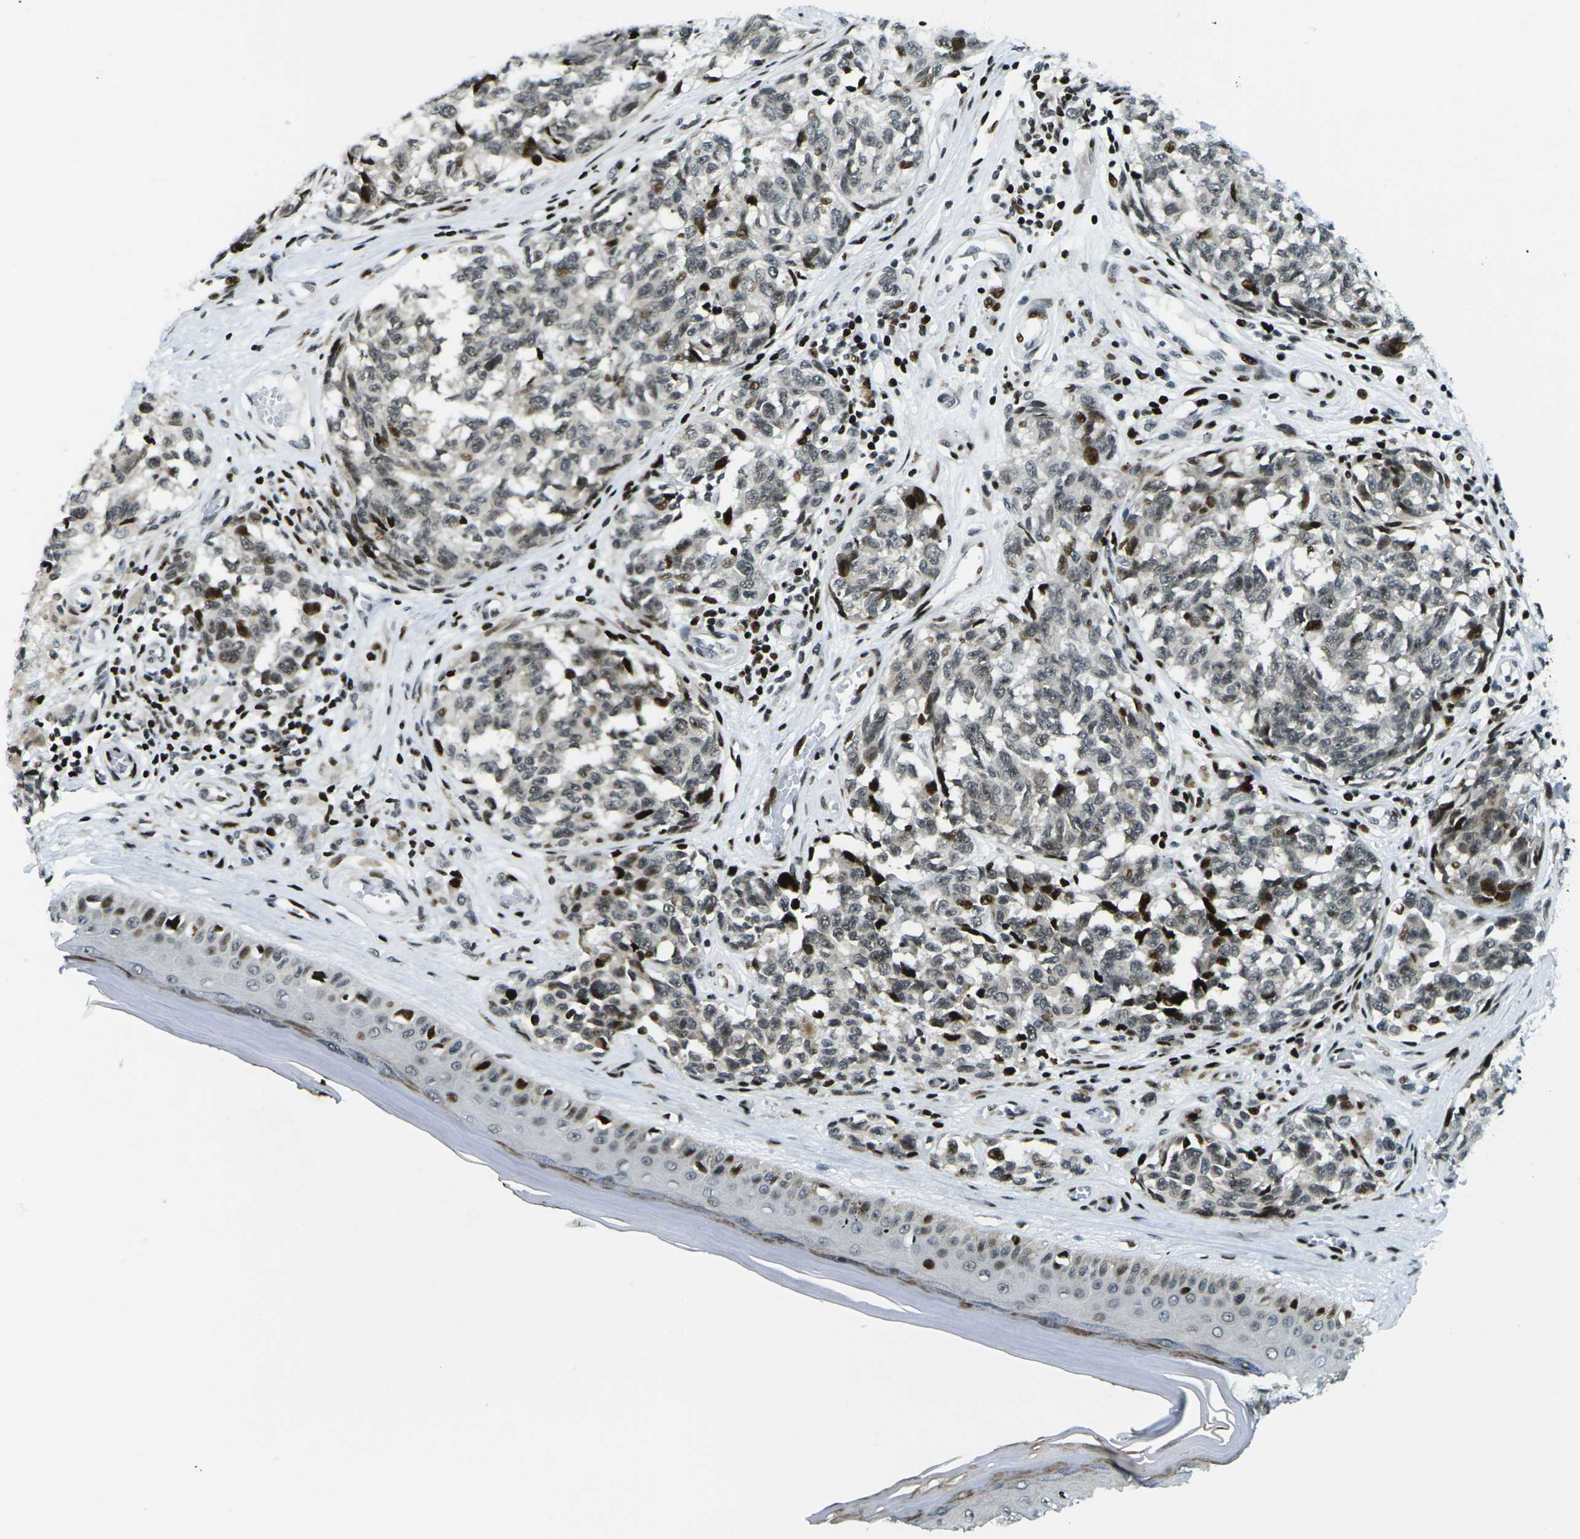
{"staining": {"intensity": "moderate", "quantity": "25%-75%", "location": "nuclear"}, "tissue": "melanoma", "cell_type": "Tumor cells", "image_type": "cancer", "snomed": [{"axis": "morphology", "description": "Malignant melanoma, NOS"}, {"axis": "topography", "description": "Skin"}], "caption": "Immunohistochemistry staining of melanoma, which demonstrates medium levels of moderate nuclear positivity in about 25%-75% of tumor cells indicating moderate nuclear protein staining. The staining was performed using DAB (brown) for protein detection and nuclei were counterstained in hematoxylin (blue).", "gene": "H3-3A", "patient": {"sex": "female", "age": 64}}